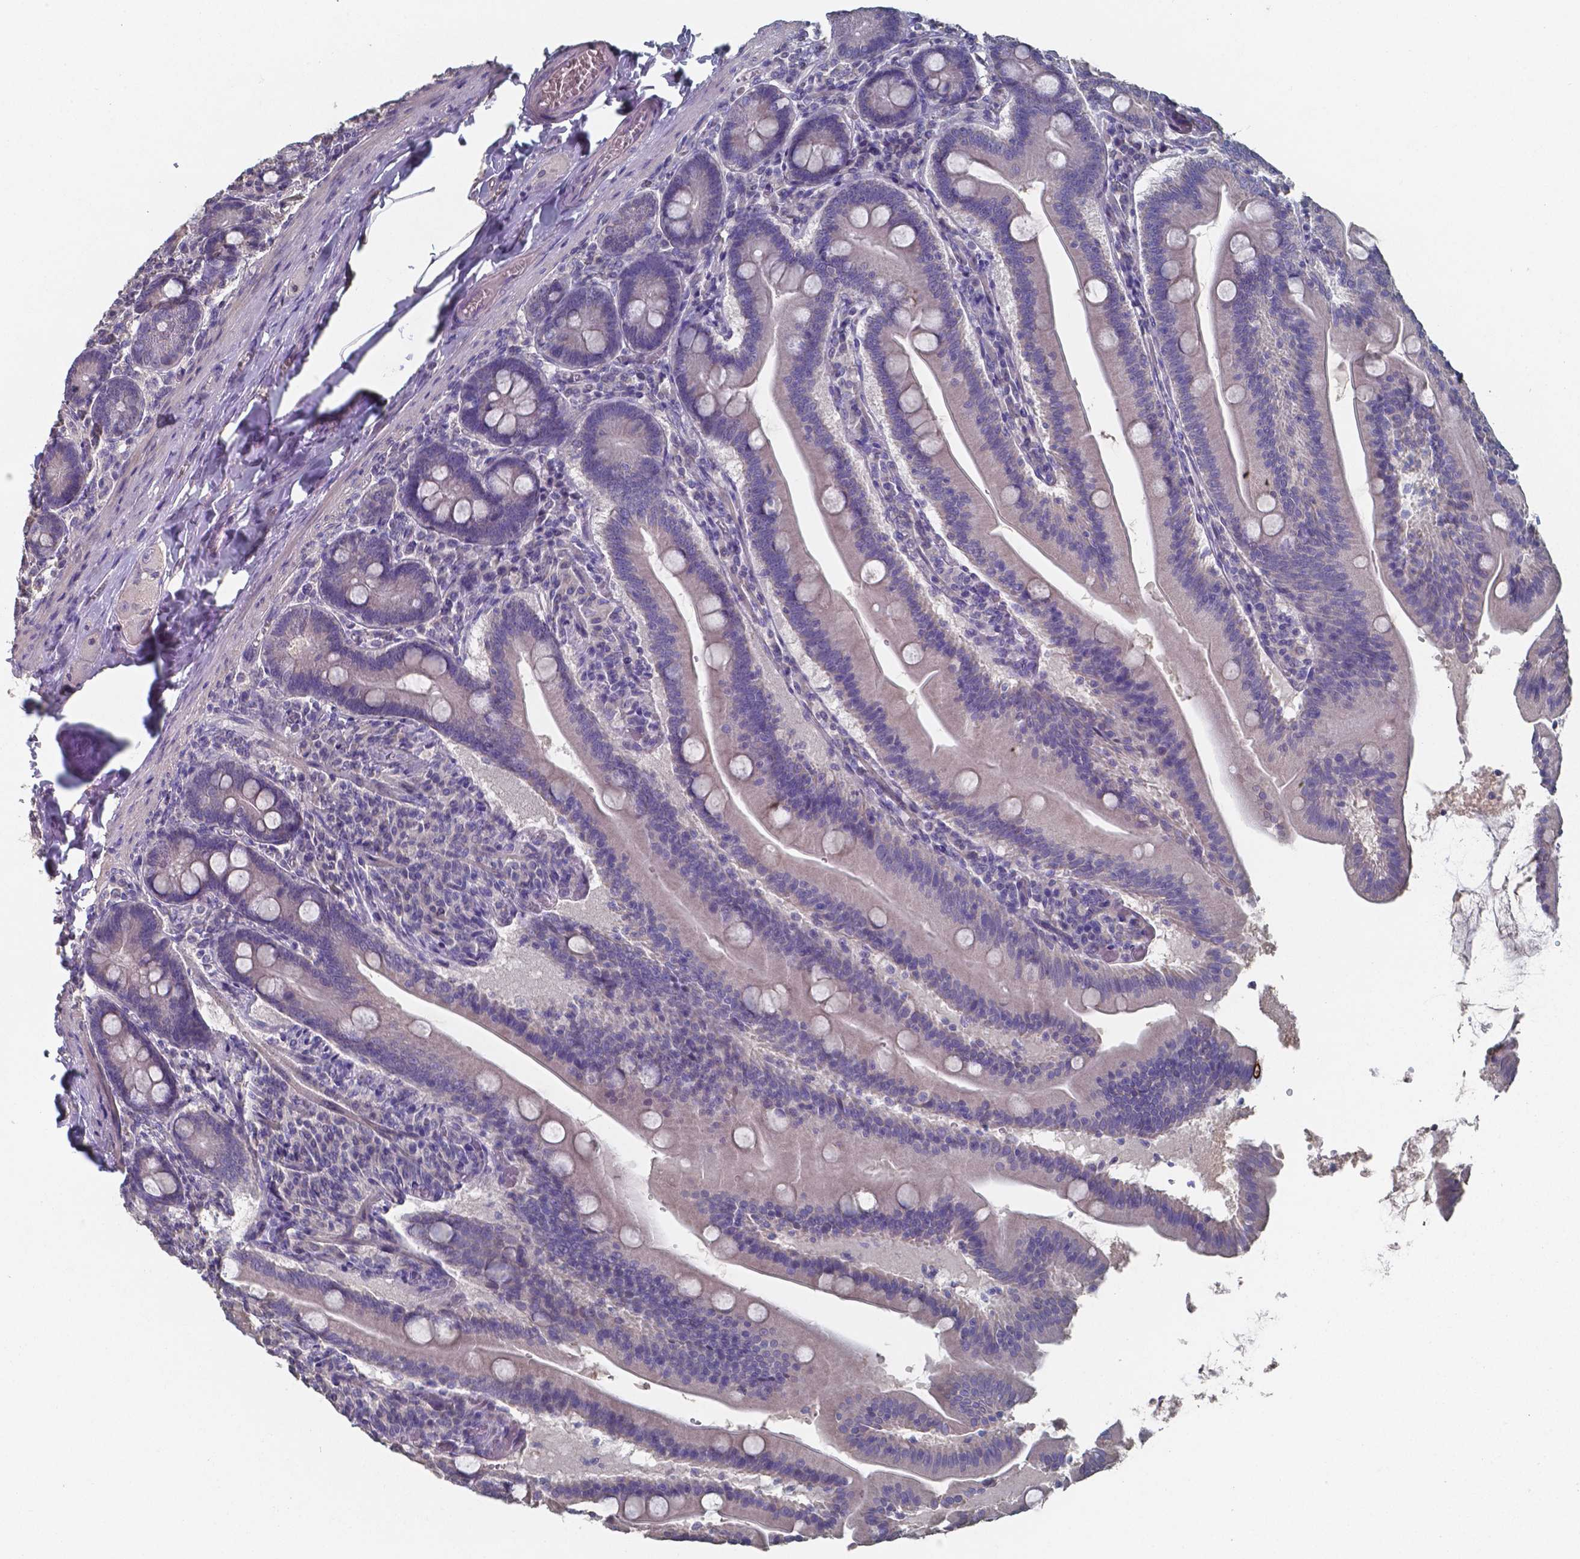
{"staining": {"intensity": "weak", "quantity": "<25%", "location": "cytoplasmic/membranous"}, "tissue": "small intestine", "cell_type": "Glandular cells", "image_type": "normal", "snomed": [{"axis": "morphology", "description": "Normal tissue, NOS"}, {"axis": "topography", "description": "Small intestine"}], "caption": "The image shows no significant positivity in glandular cells of small intestine. (Stains: DAB (3,3'-diaminobenzidine) immunohistochemistry (IHC) with hematoxylin counter stain, Microscopy: brightfield microscopy at high magnification).", "gene": "FOXJ1", "patient": {"sex": "male", "age": 37}}